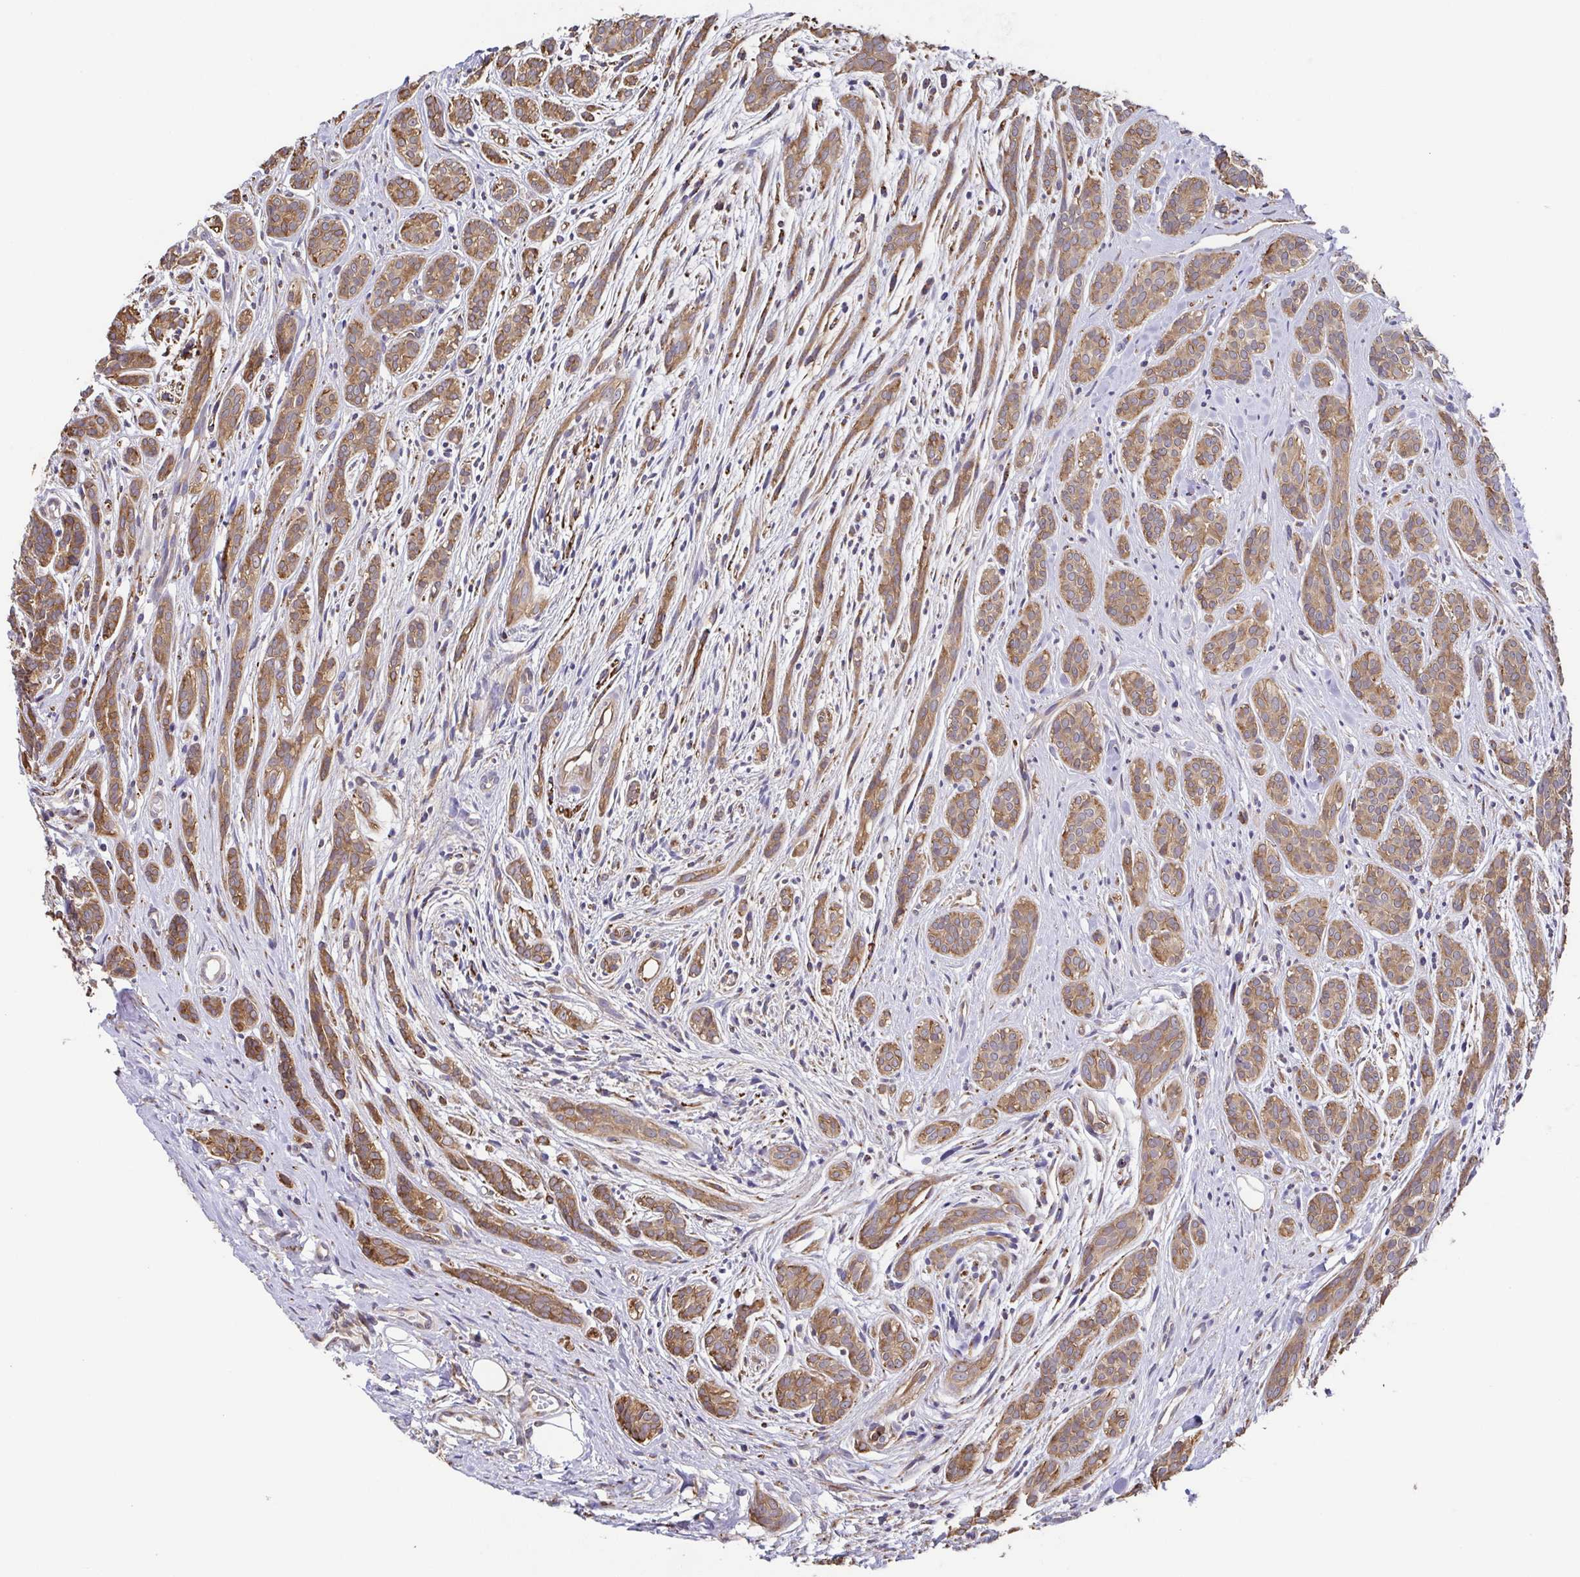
{"staining": {"intensity": "moderate", "quantity": ">75%", "location": "cytoplasmic/membranous"}, "tissue": "head and neck cancer", "cell_type": "Tumor cells", "image_type": "cancer", "snomed": [{"axis": "morphology", "description": "Adenocarcinoma, NOS"}, {"axis": "topography", "description": "Head-Neck"}], "caption": "Tumor cells show moderate cytoplasmic/membranous staining in approximately >75% of cells in head and neck adenocarcinoma.", "gene": "EIF3D", "patient": {"sex": "female", "age": 57}}